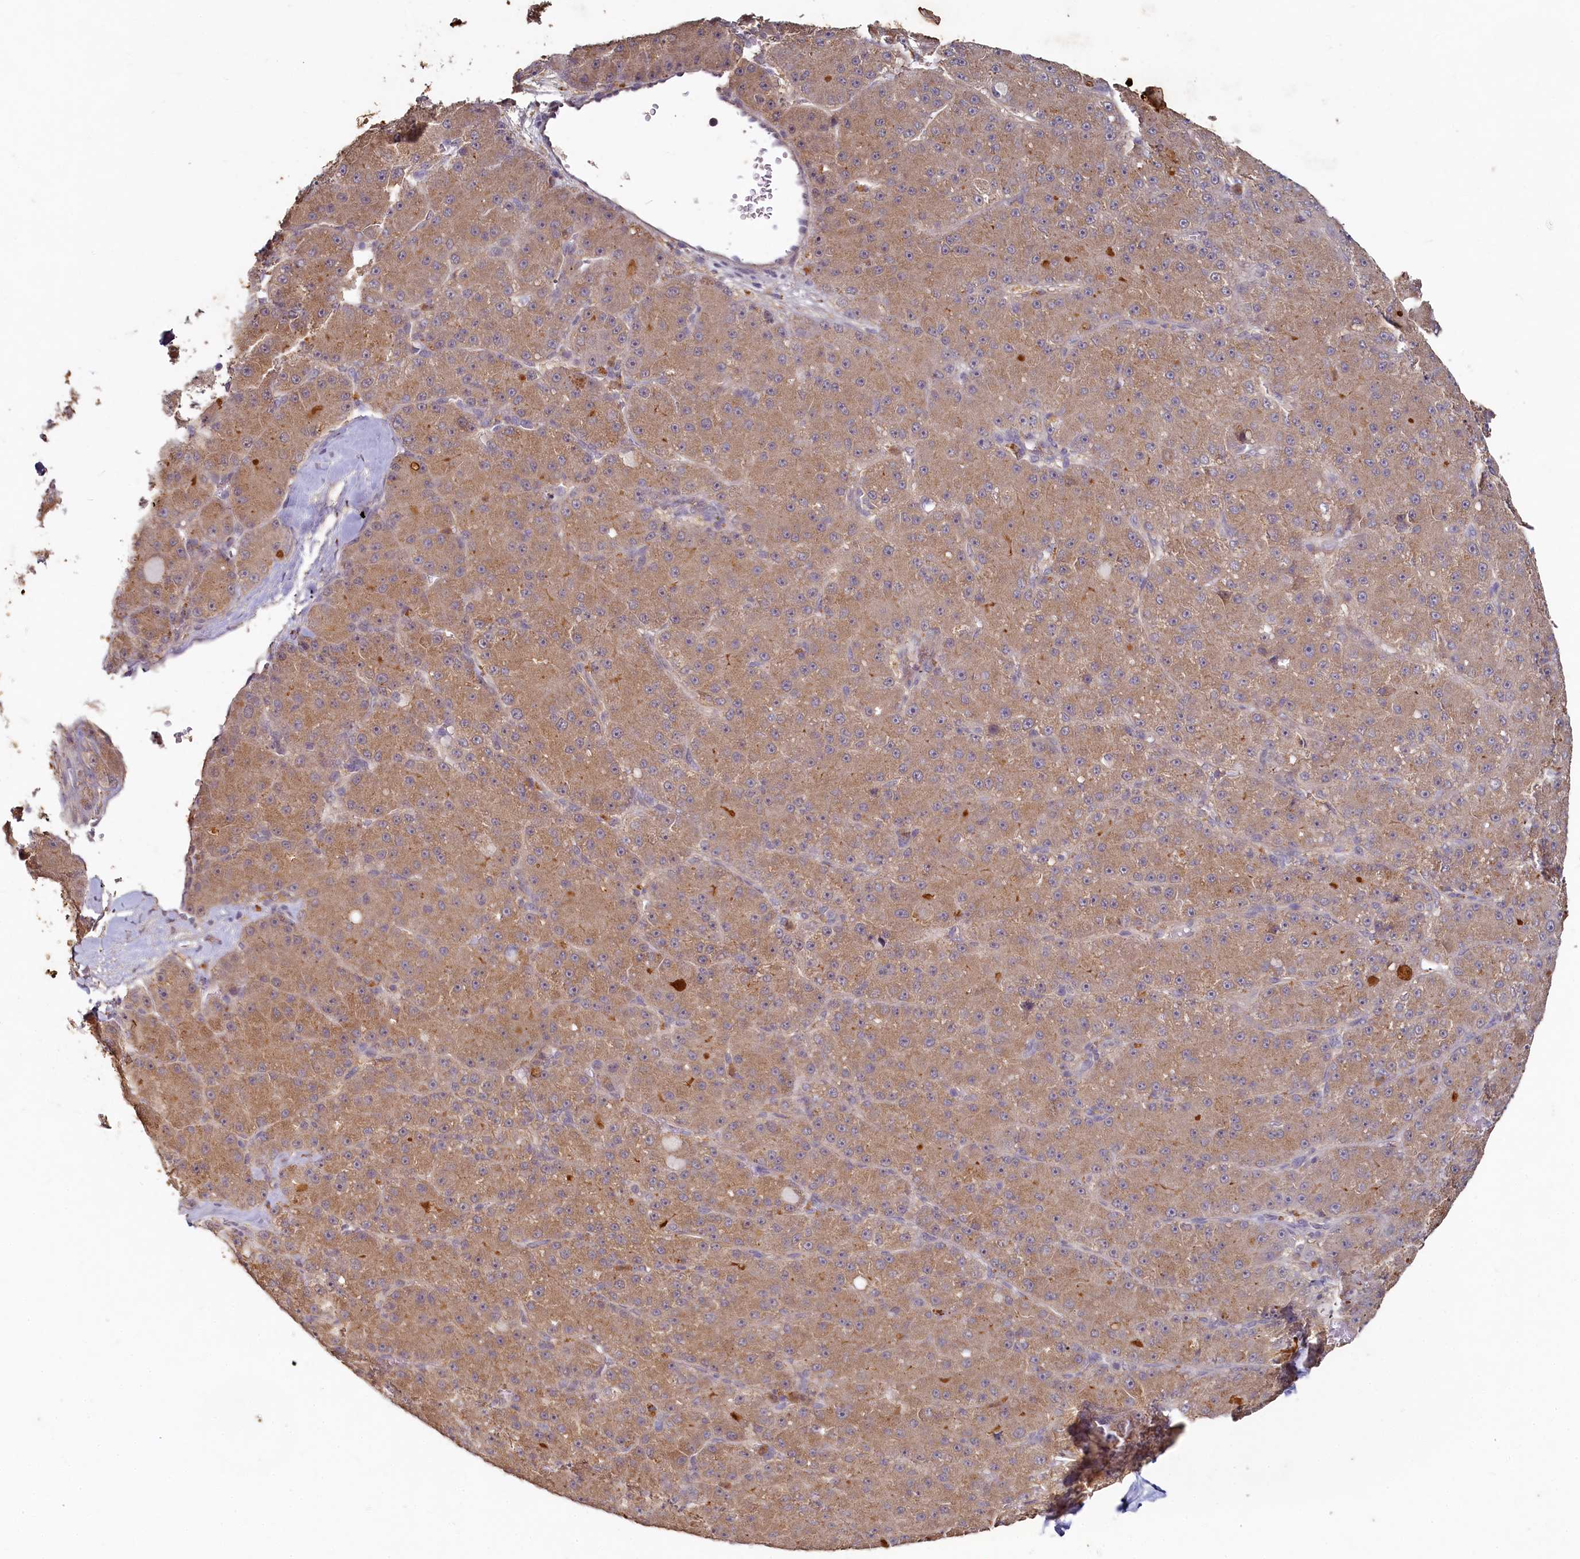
{"staining": {"intensity": "moderate", "quantity": ">75%", "location": "cytoplasmic/membranous"}, "tissue": "liver cancer", "cell_type": "Tumor cells", "image_type": "cancer", "snomed": [{"axis": "morphology", "description": "Carcinoma, Hepatocellular, NOS"}, {"axis": "topography", "description": "Liver"}], "caption": "Liver hepatocellular carcinoma stained for a protein (brown) reveals moderate cytoplasmic/membranous positive staining in about >75% of tumor cells.", "gene": "HERC3", "patient": {"sex": "male", "age": 67}}